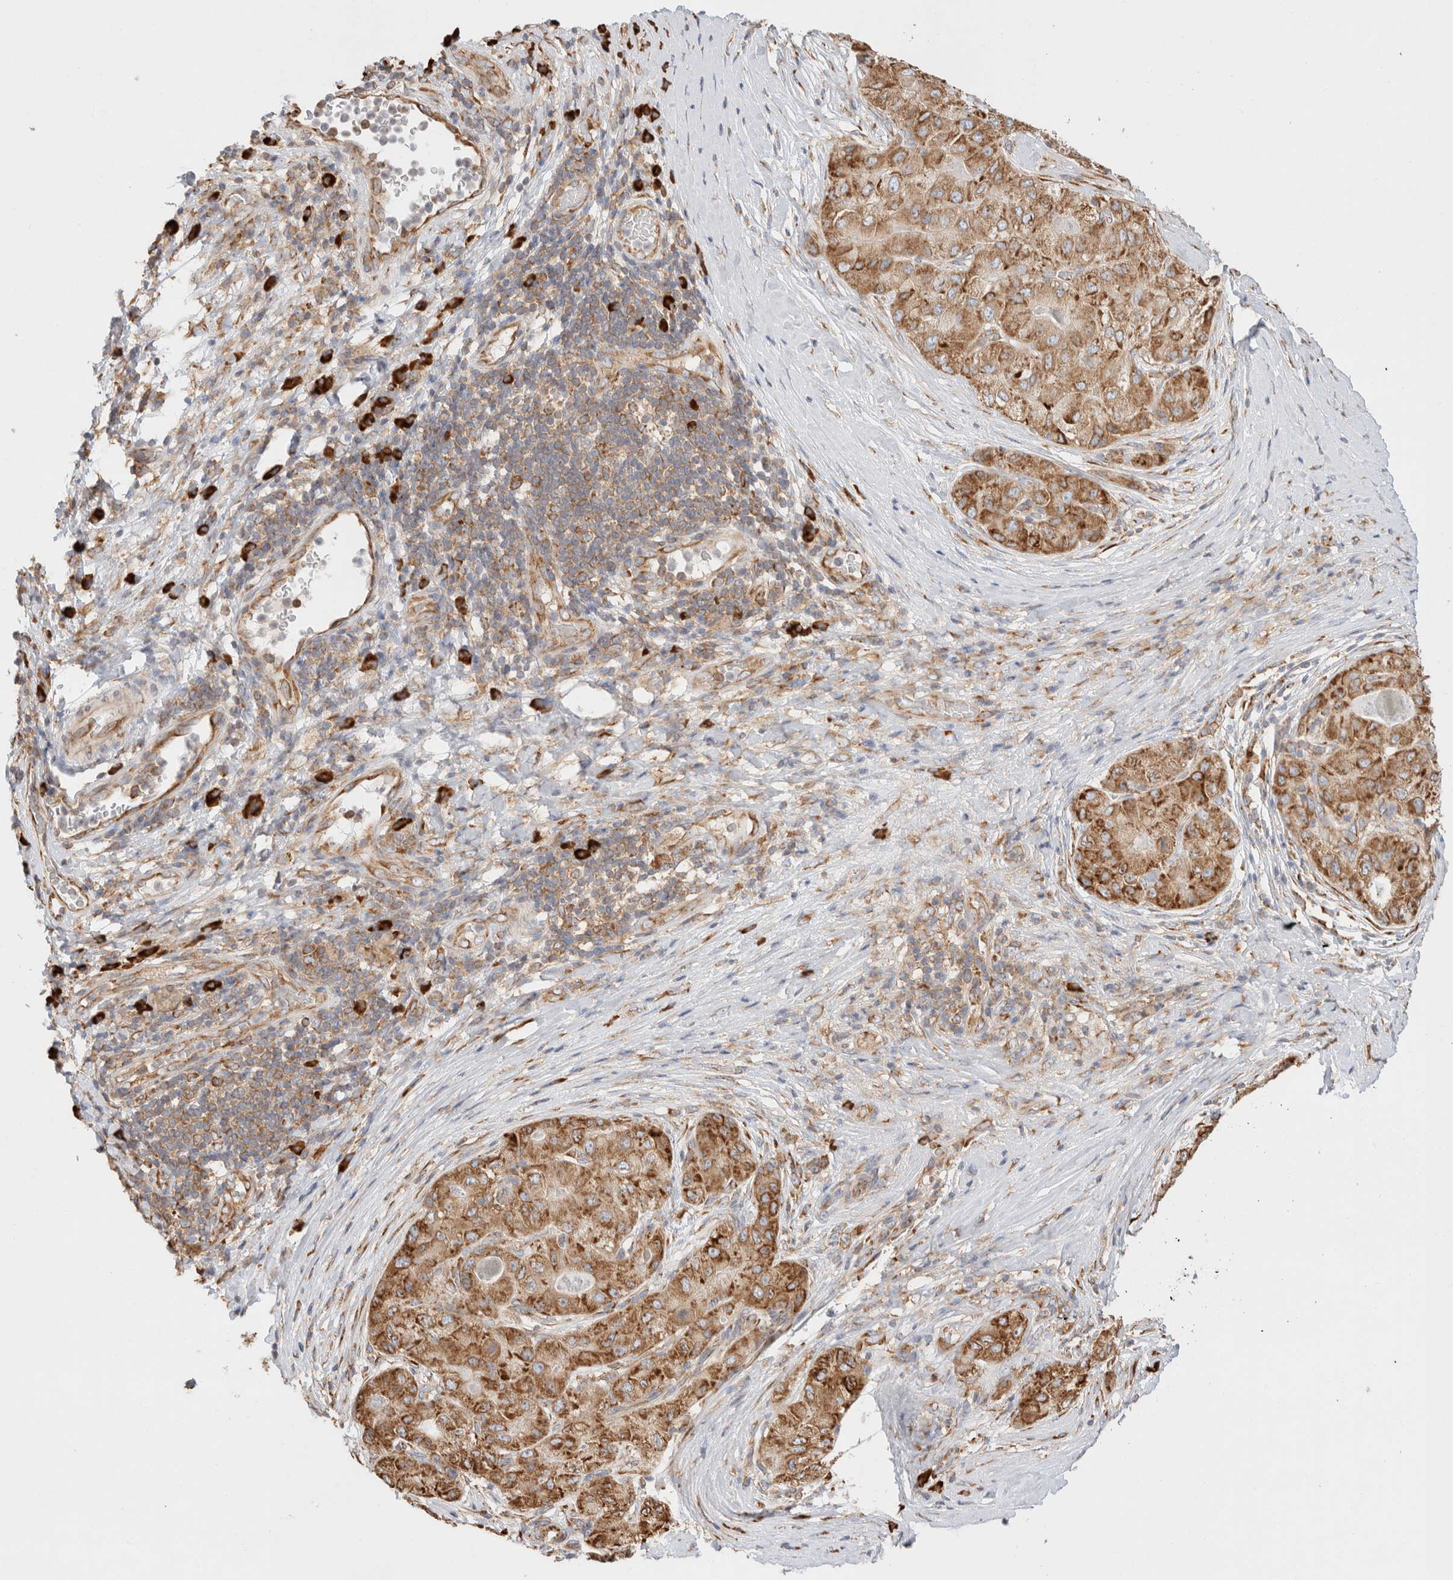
{"staining": {"intensity": "strong", "quantity": ">75%", "location": "cytoplasmic/membranous"}, "tissue": "liver cancer", "cell_type": "Tumor cells", "image_type": "cancer", "snomed": [{"axis": "morphology", "description": "Carcinoma, Hepatocellular, NOS"}, {"axis": "topography", "description": "Liver"}], "caption": "The photomicrograph exhibits a brown stain indicating the presence of a protein in the cytoplasmic/membranous of tumor cells in hepatocellular carcinoma (liver).", "gene": "ZC2HC1A", "patient": {"sex": "male", "age": 80}}